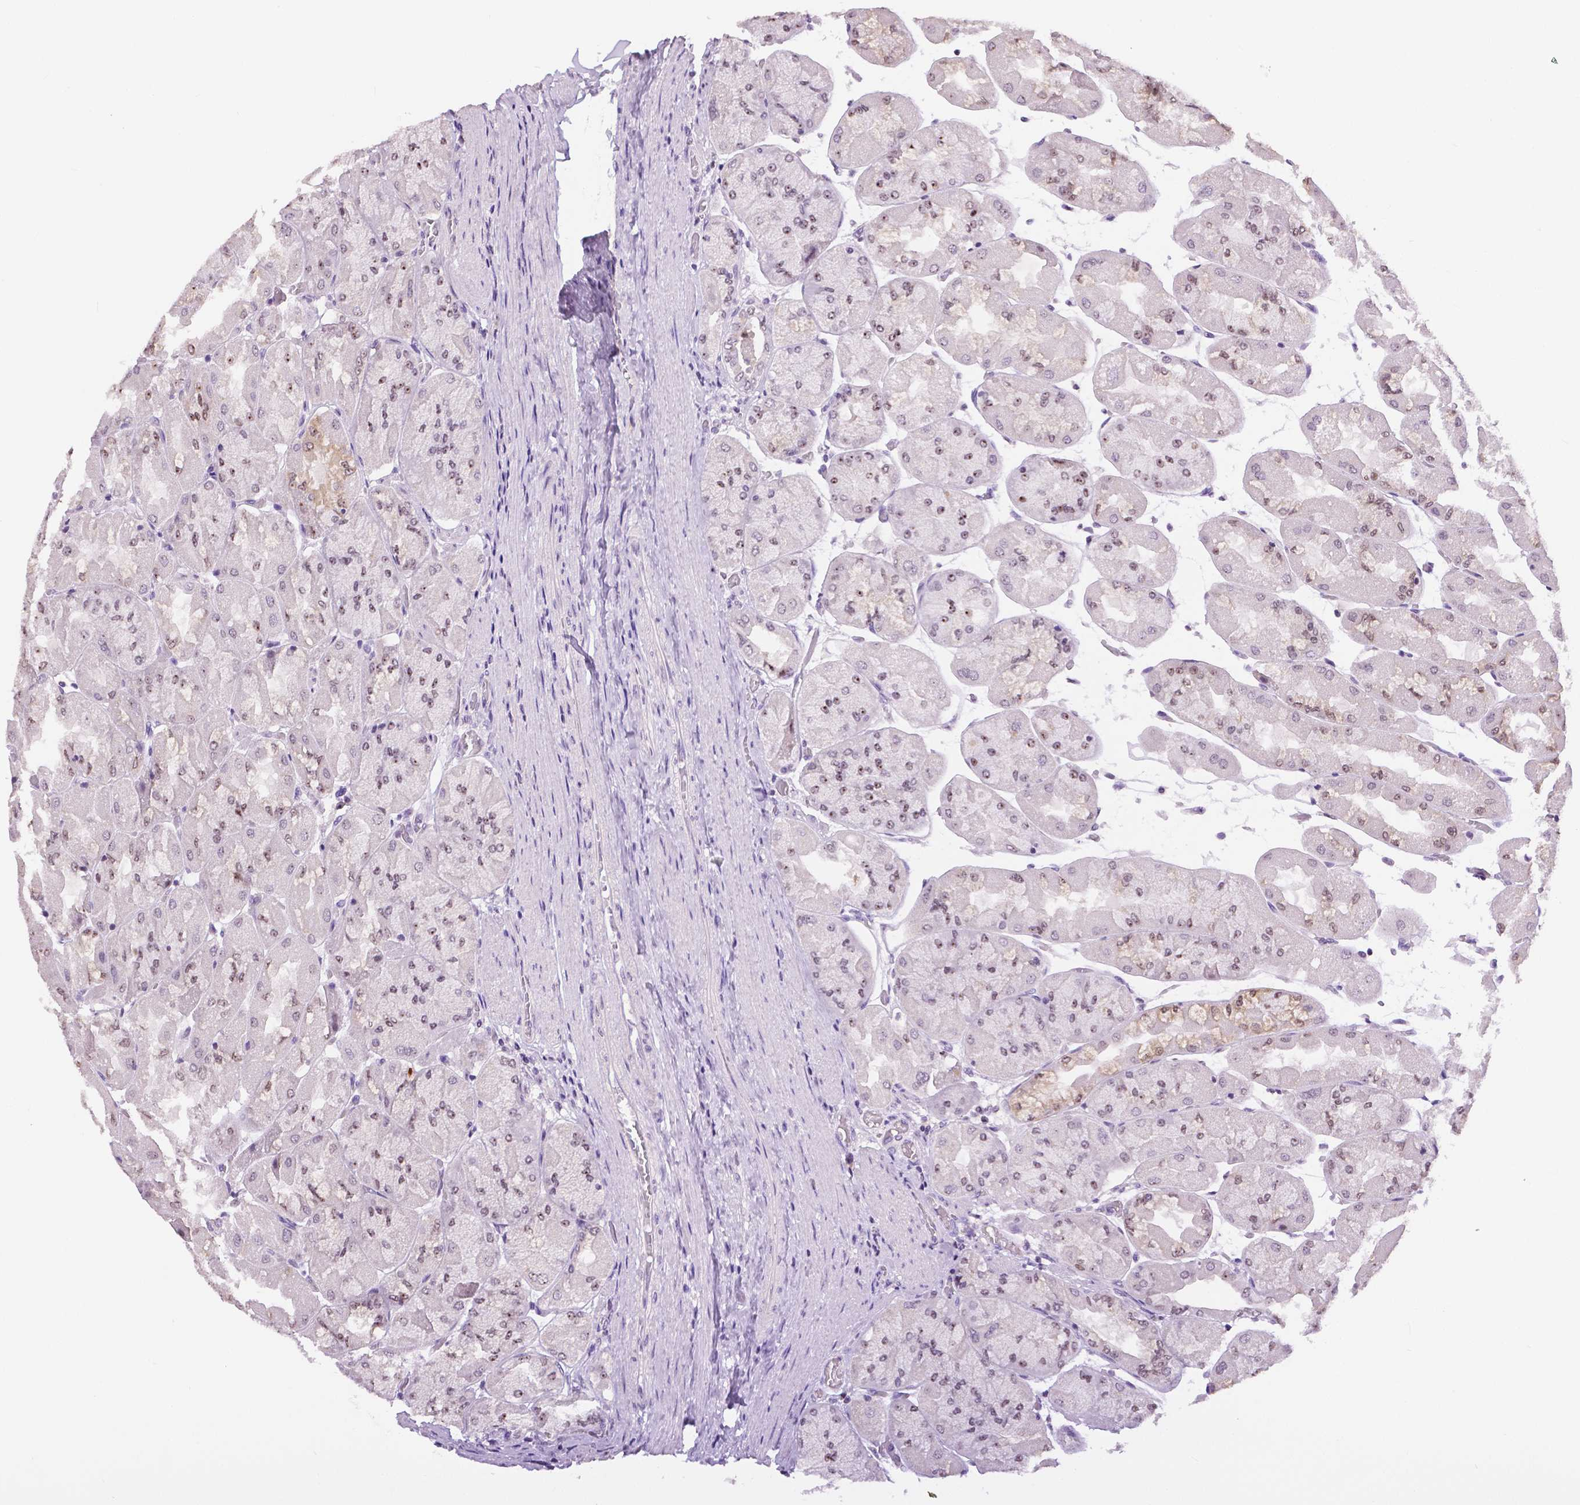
{"staining": {"intensity": "weak", "quantity": "25%-75%", "location": "nuclear"}, "tissue": "stomach", "cell_type": "Glandular cells", "image_type": "normal", "snomed": [{"axis": "morphology", "description": "Normal tissue, NOS"}, {"axis": "topography", "description": "Stomach"}], "caption": "Brown immunohistochemical staining in benign stomach demonstrates weak nuclear positivity in approximately 25%-75% of glandular cells.", "gene": "NHP2", "patient": {"sex": "female", "age": 61}}